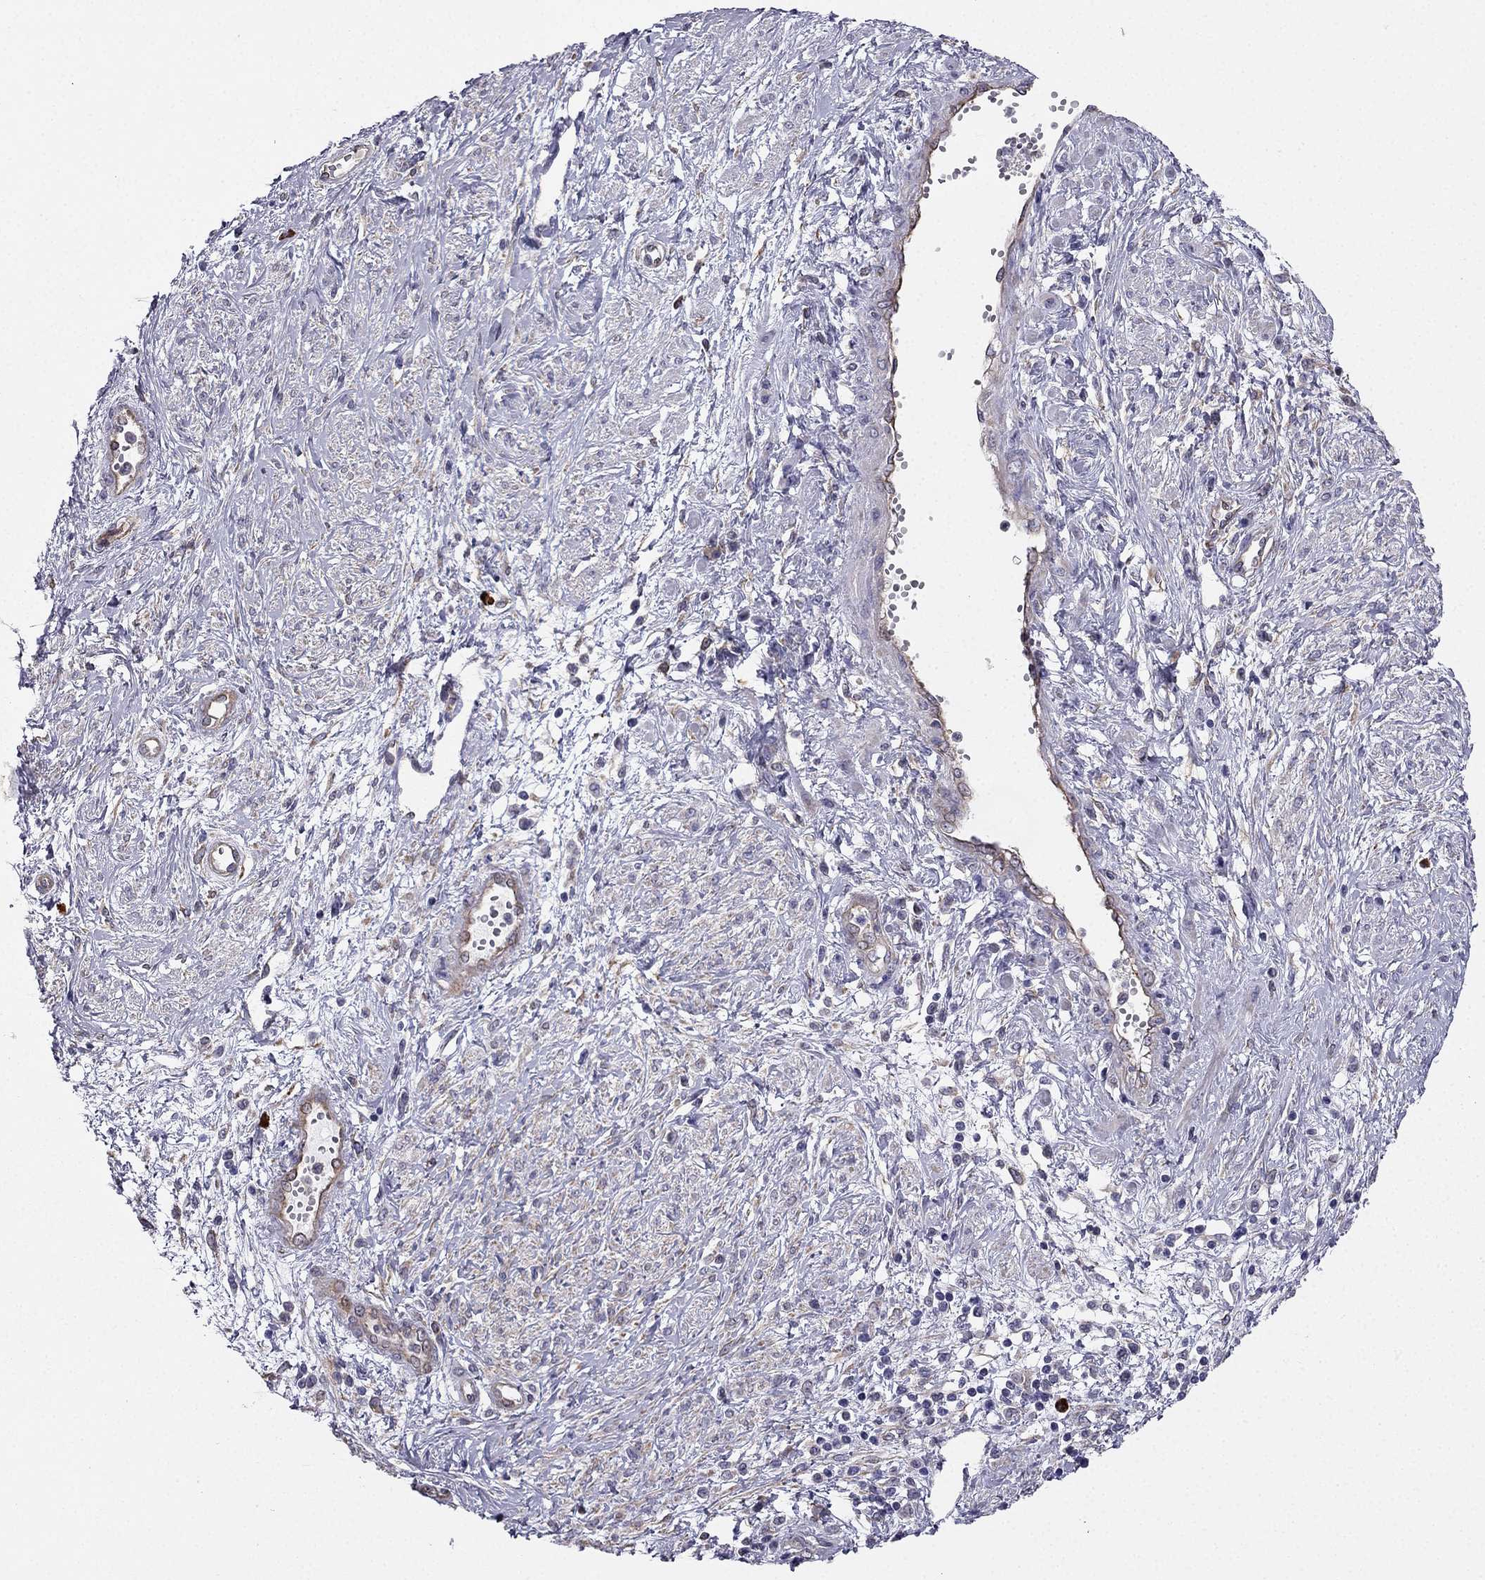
{"staining": {"intensity": "weak", "quantity": "<25%", "location": "cytoplasmic/membranous"}, "tissue": "cervical cancer", "cell_type": "Tumor cells", "image_type": "cancer", "snomed": [{"axis": "morphology", "description": "Squamous cell carcinoma, NOS"}, {"axis": "topography", "description": "Cervix"}], "caption": "Cervical squamous cell carcinoma was stained to show a protein in brown. There is no significant staining in tumor cells.", "gene": "ENOX1", "patient": {"sex": "female", "age": 34}}